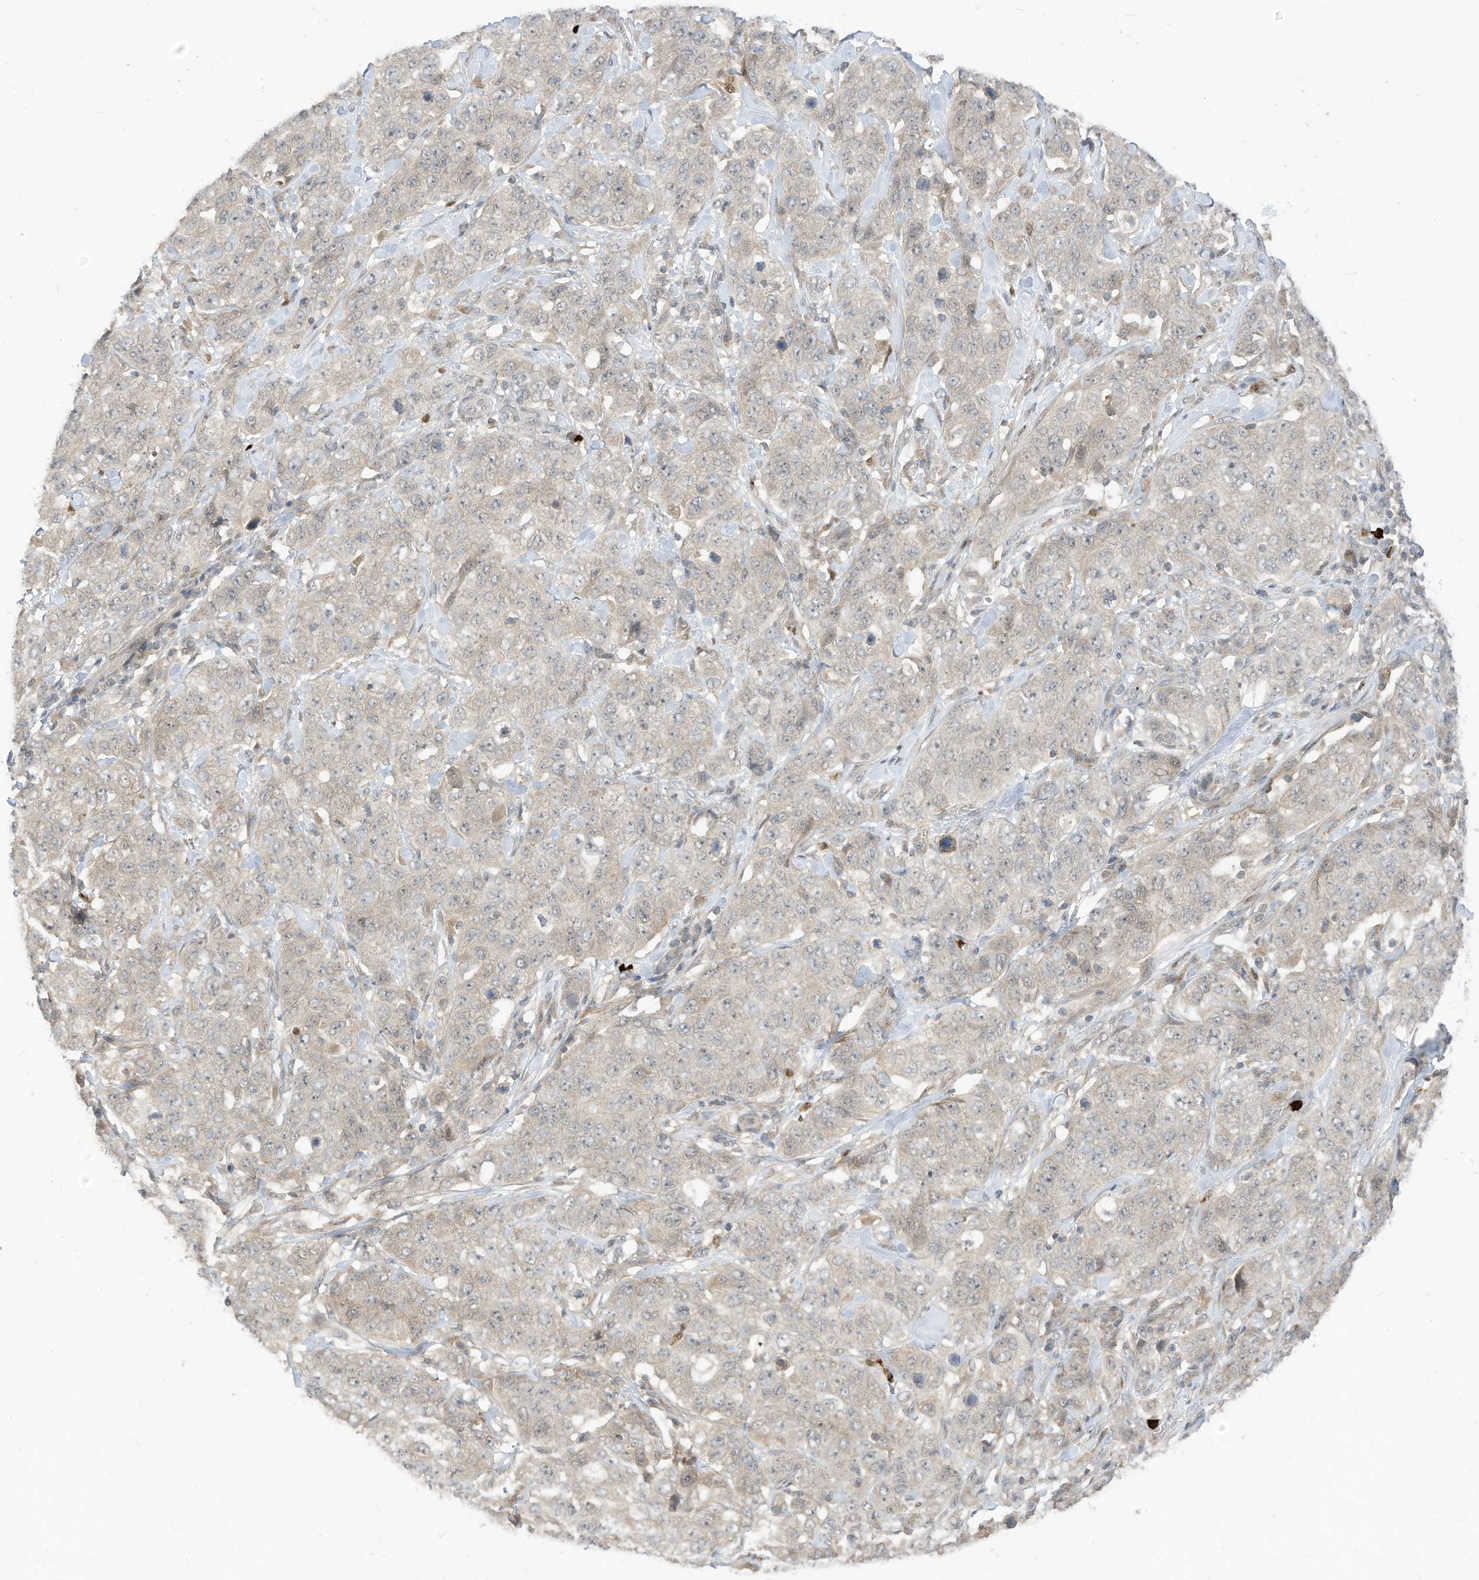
{"staining": {"intensity": "negative", "quantity": "none", "location": "none"}, "tissue": "stomach cancer", "cell_type": "Tumor cells", "image_type": "cancer", "snomed": [{"axis": "morphology", "description": "Adenocarcinoma, NOS"}, {"axis": "topography", "description": "Stomach"}], "caption": "There is no significant positivity in tumor cells of stomach cancer (adenocarcinoma).", "gene": "CNKSR1", "patient": {"sex": "male", "age": 48}}